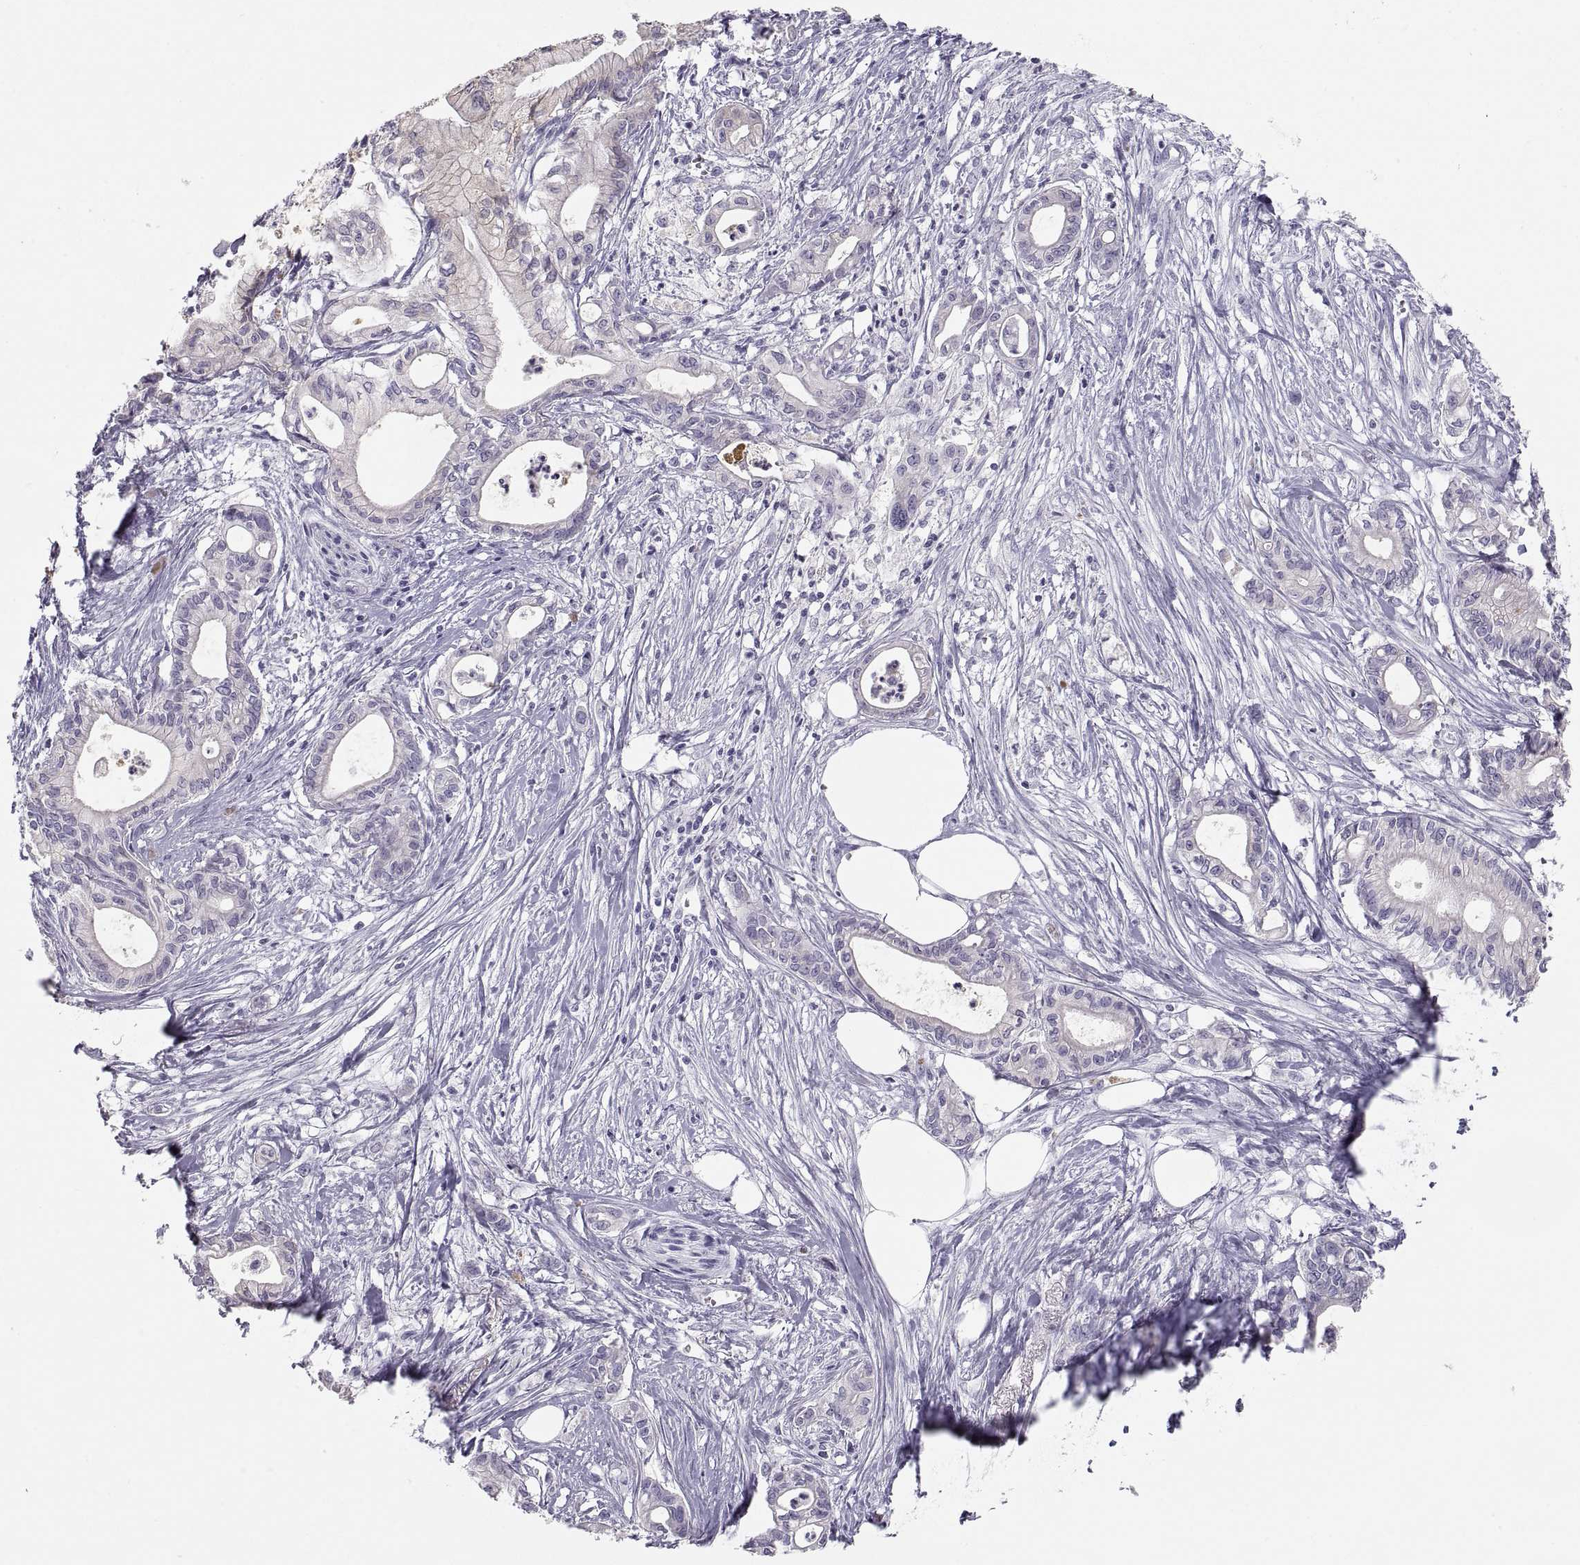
{"staining": {"intensity": "negative", "quantity": "none", "location": "none"}, "tissue": "pancreatic cancer", "cell_type": "Tumor cells", "image_type": "cancer", "snomed": [{"axis": "morphology", "description": "Adenocarcinoma, NOS"}, {"axis": "topography", "description": "Pancreas"}], "caption": "This is a histopathology image of immunohistochemistry (IHC) staining of pancreatic cancer, which shows no positivity in tumor cells. The staining was performed using DAB to visualize the protein expression in brown, while the nuclei were stained in blue with hematoxylin (Magnification: 20x).", "gene": "MAGEB2", "patient": {"sex": "male", "age": 71}}